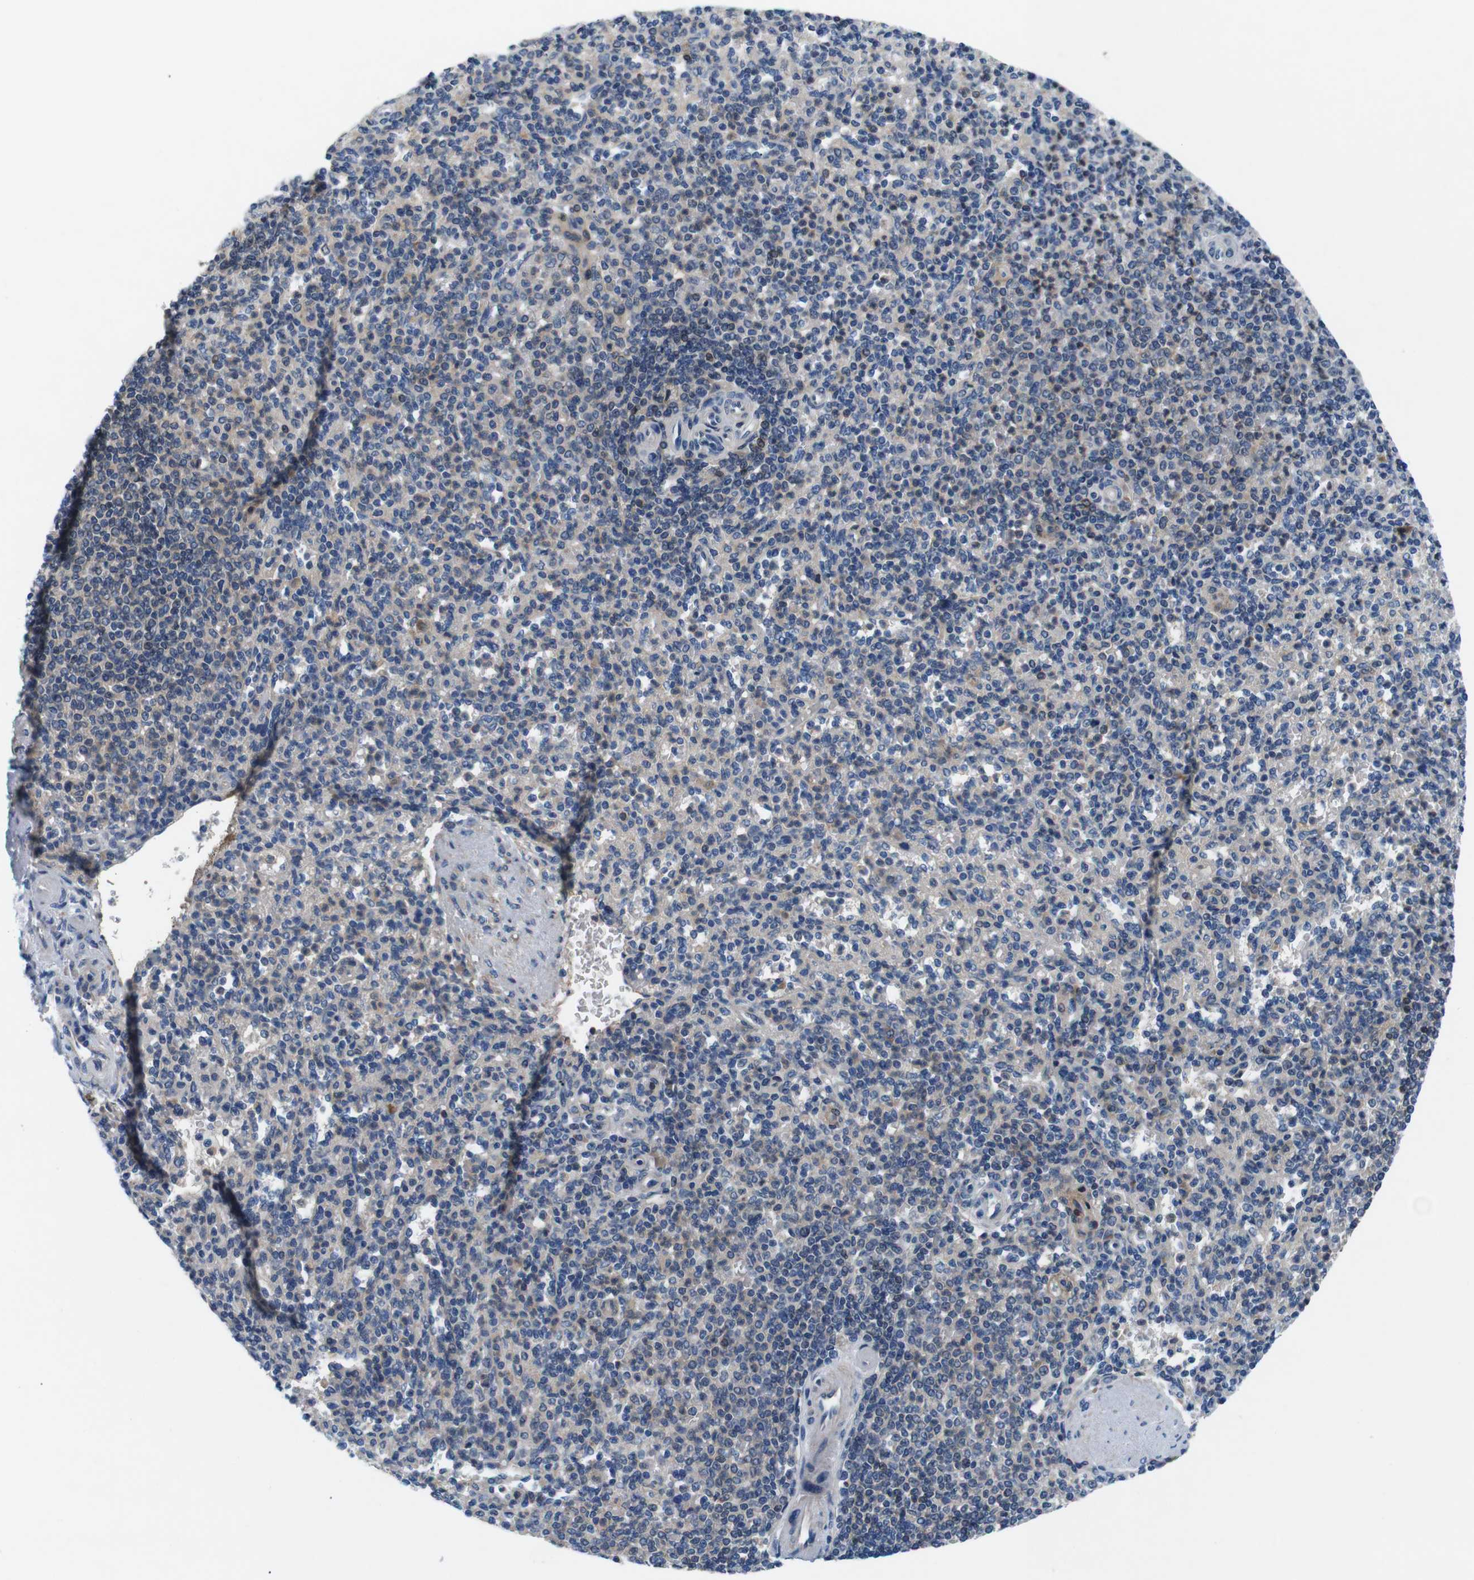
{"staining": {"intensity": "weak", "quantity": "<25%", "location": "cytoplasmic/membranous"}, "tissue": "spleen", "cell_type": "Cells in red pulp", "image_type": "normal", "snomed": [{"axis": "morphology", "description": "Normal tissue, NOS"}, {"axis": "topography", "description": "Spleen"}], "caption": "Protein analysis of benign spleen reveals no significant expression in cells in red pulp.", "gene": "JAK1", "patient": {"sex": "female", "age": 74}}